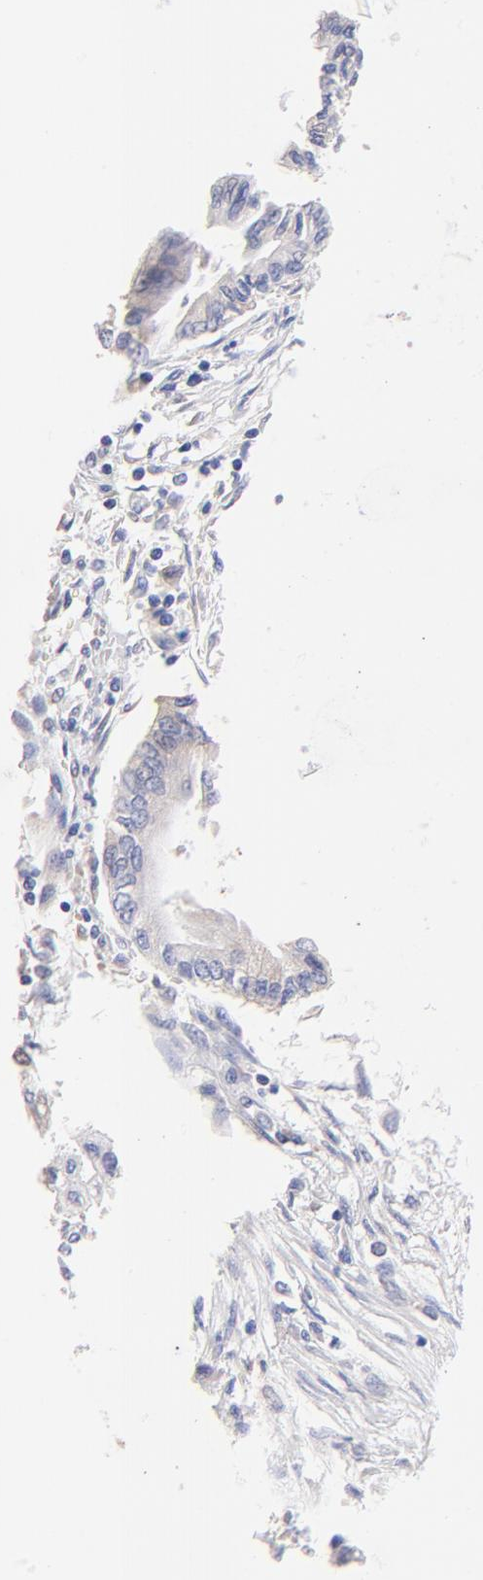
{"staining": {"intensity": "negative", "quantity": "none", "location": "none"}, "tissue": "pancreatic cancer", "cell_type": "Tumor cells", "image_type": "cancer", "snomed": [{"axis": "morphology", "description": "Adenocarcinoma, NOS"}, {"axis": "topography", "description": "Pancreas"}], "caption": "Human pancreatic cancer (adenocarcinoma) stained for a protein using immunohistochemistry demonstrates no expression in tumor cells.", "gene": "RPL30", "patient": {"sex": "female", "age": 57}}